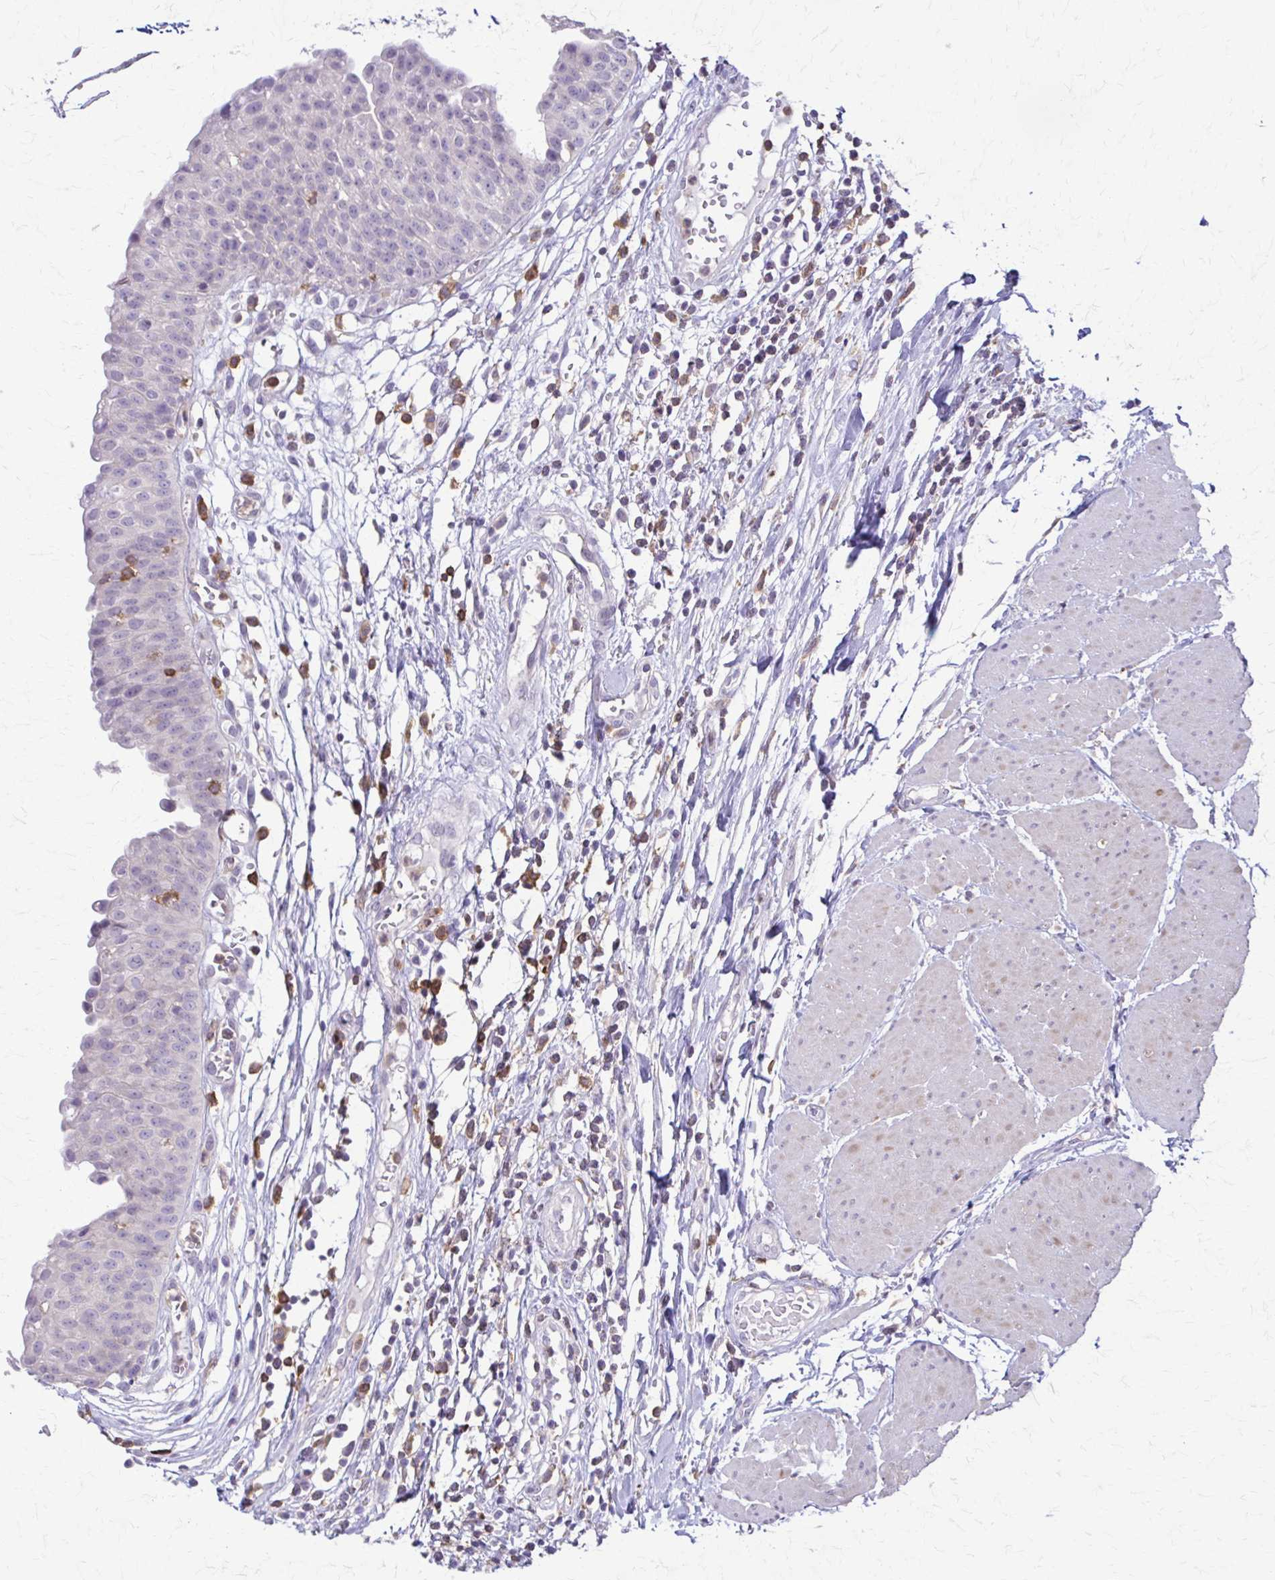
{"staining": {"intensity": "negative", "quantity": "none", "location": "none"}, "tissue": "urinary bladder", "cell_type": "Urothelial cells", "image_type": "normal", "snomed": [{"axis": "morphology", "description": "Normal tissue, NOS"}, {"axis": "topography", "description": "Urinary bladder"}], "caption": "Unremarkable urinary bladder was stained to show a protein in brown. There is no significant expression in urothelial cells. The staining was performed using DAB to visualize the protein expression in brown, while the nuclei were stained in blue with hematoxylin (Magnification: 20x).", "gene": "PIK3AP1", "patient": {"sex": "male", "age": 64}}